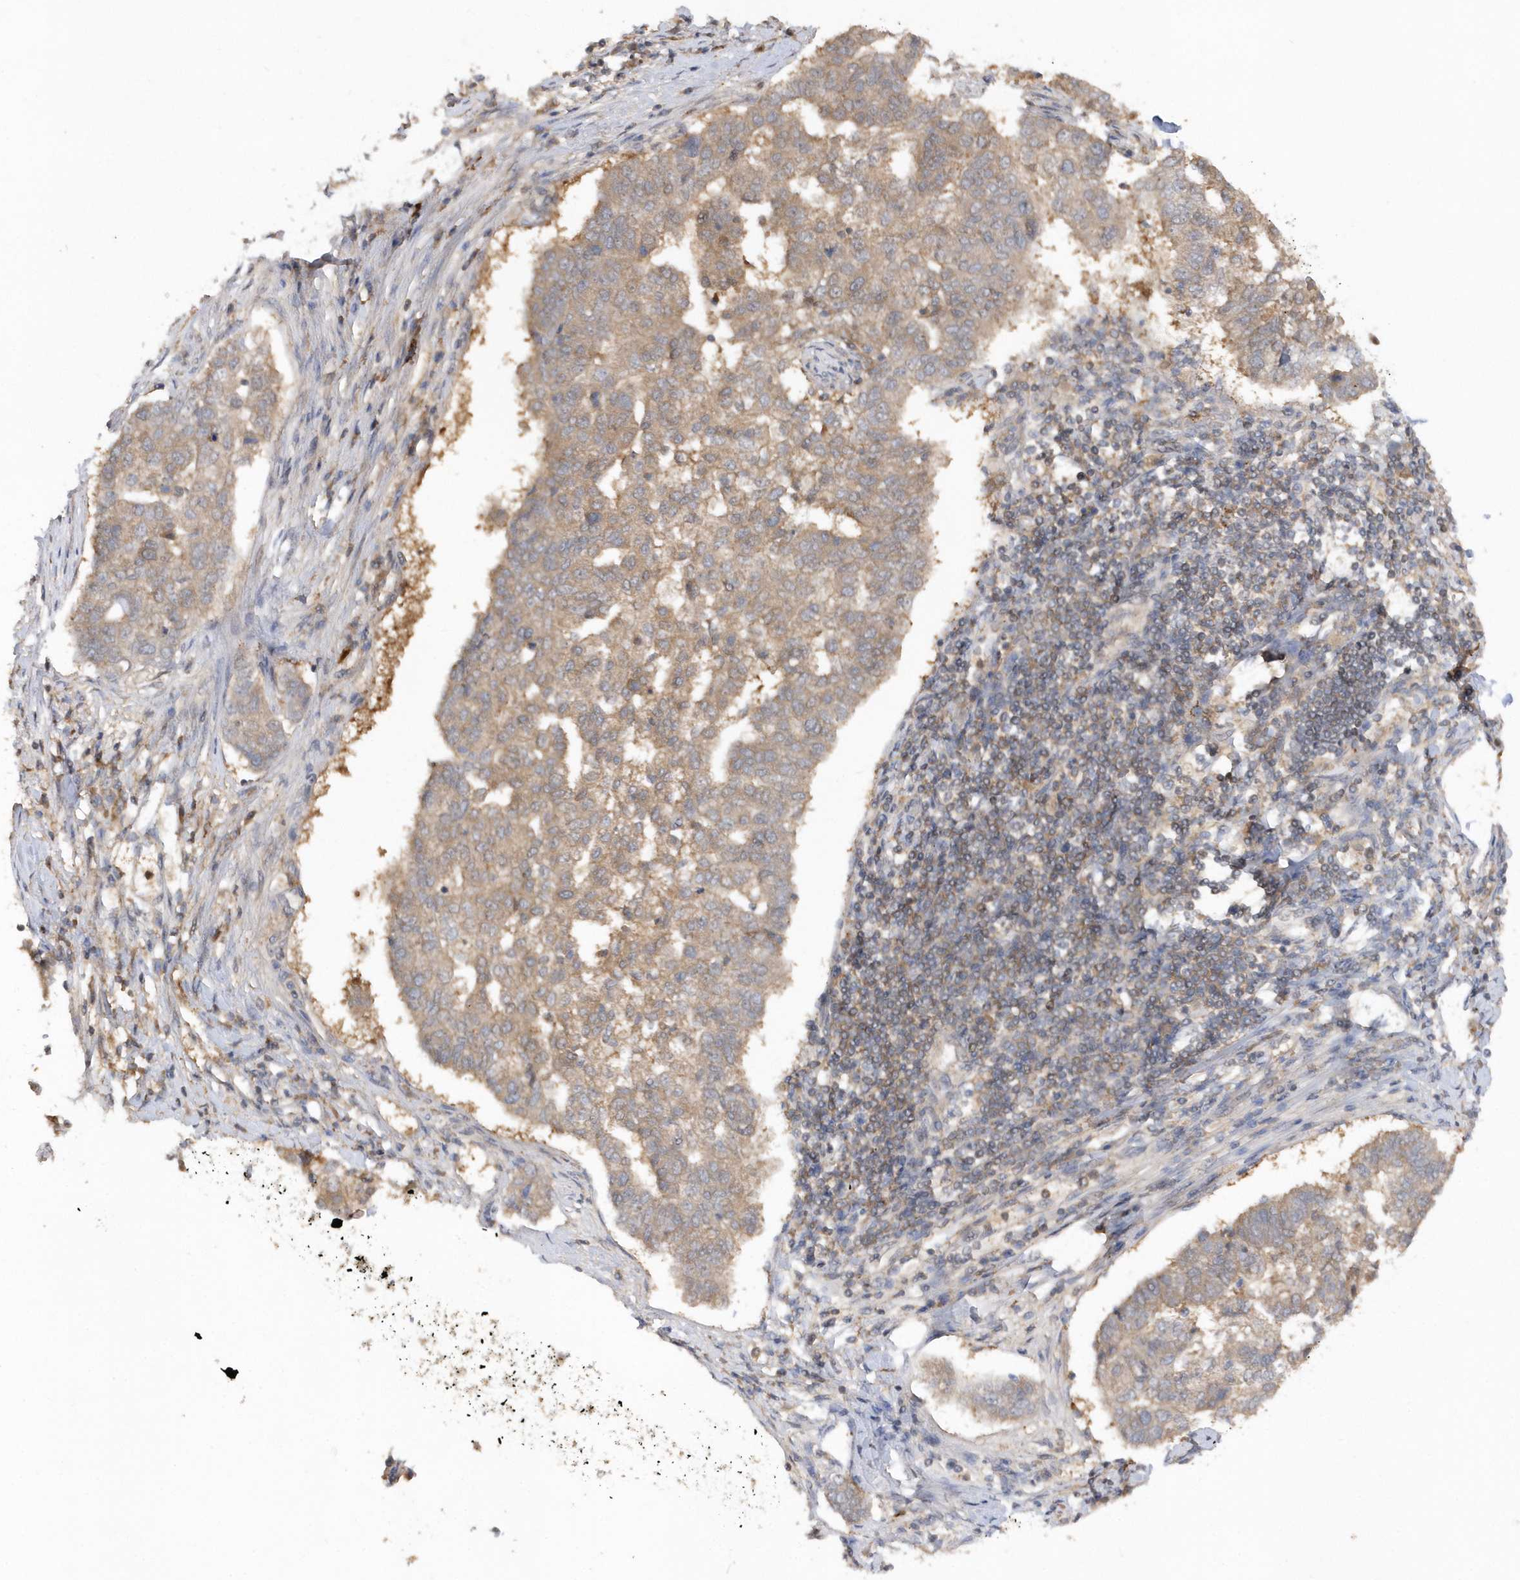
{"staining": {"intensity": "weak", "quantity": ">75%", "location": "cytoplasmic/membranous"}, "tissue": "pancreatic cancer", "cell_type": "Tumor cells", "image_type": "cancer", "snomed": [{"axis": "morphology", "description": "Adenocarcinoma, NOS"}, {"axis": "topography", "description": "Pancreas"}], "caption": "A high-resolution micrograph shows immunohistochemistry staining of pancreatic adenocarcinoma, which displays weak cytoplasmic/membranous positivity in about >75% of tumor cells.", "gene": "RPE", "patient": {"sex": "female", "age": 61}}